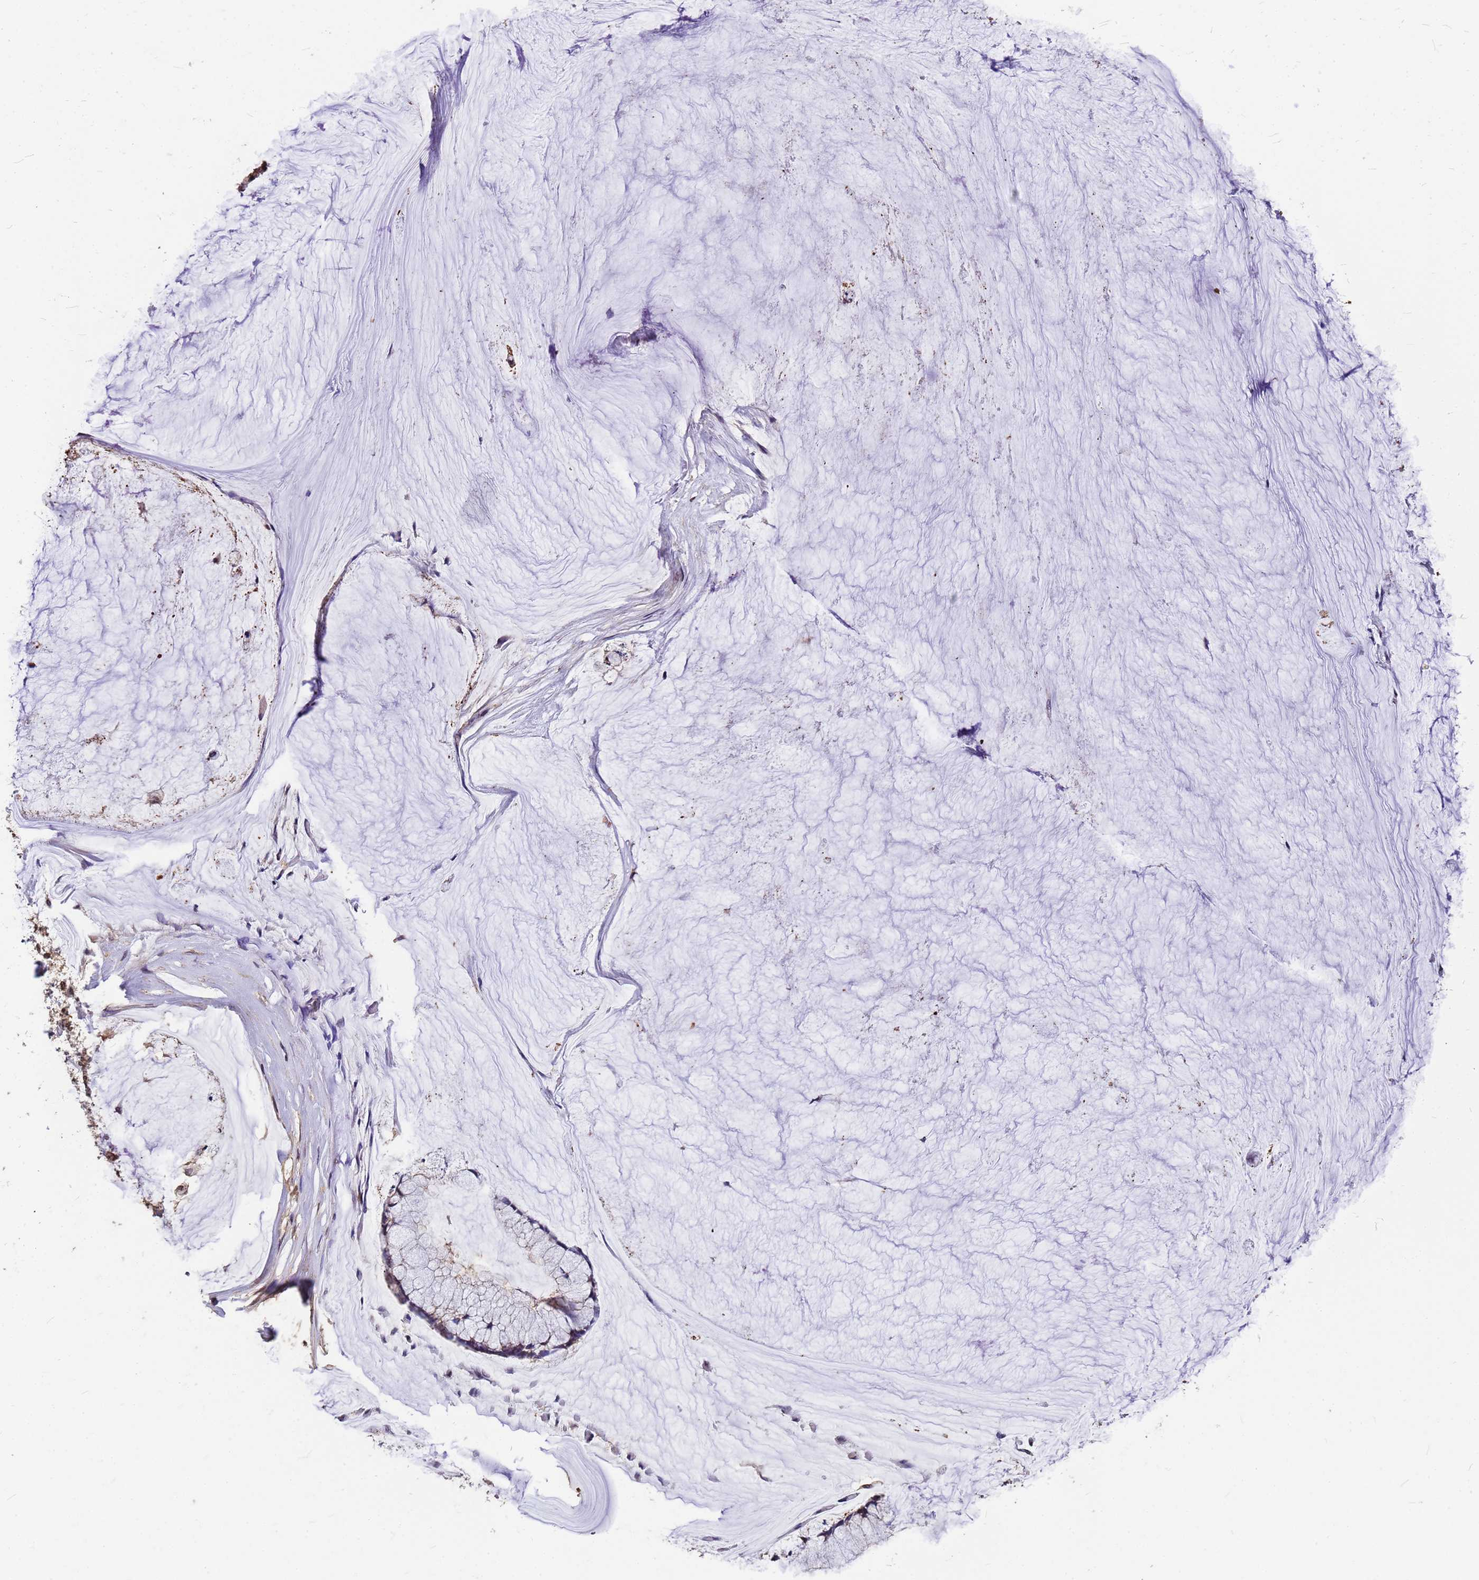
{"staining": {"intensity": "negative", "quantity": "none", "location": "none"}, "tissue": "ovarian cancer", "cell_type": "Tumor cells", "image_type": "cancer", "snomed": [{"axis": "morphology", "description": "Cystadenocarcinoma, mucinous, NOS"}, {"axis": "topography", "description": "Ovary"}], "caption": "IHC photomicrograph of human mucinous cystadenocarcinoma (ovarian) stained for a protein (brown), which reveals no staining in tumor cells.", "gene": "C1orf35", "patient": {"sex": "female", "age": 42}}